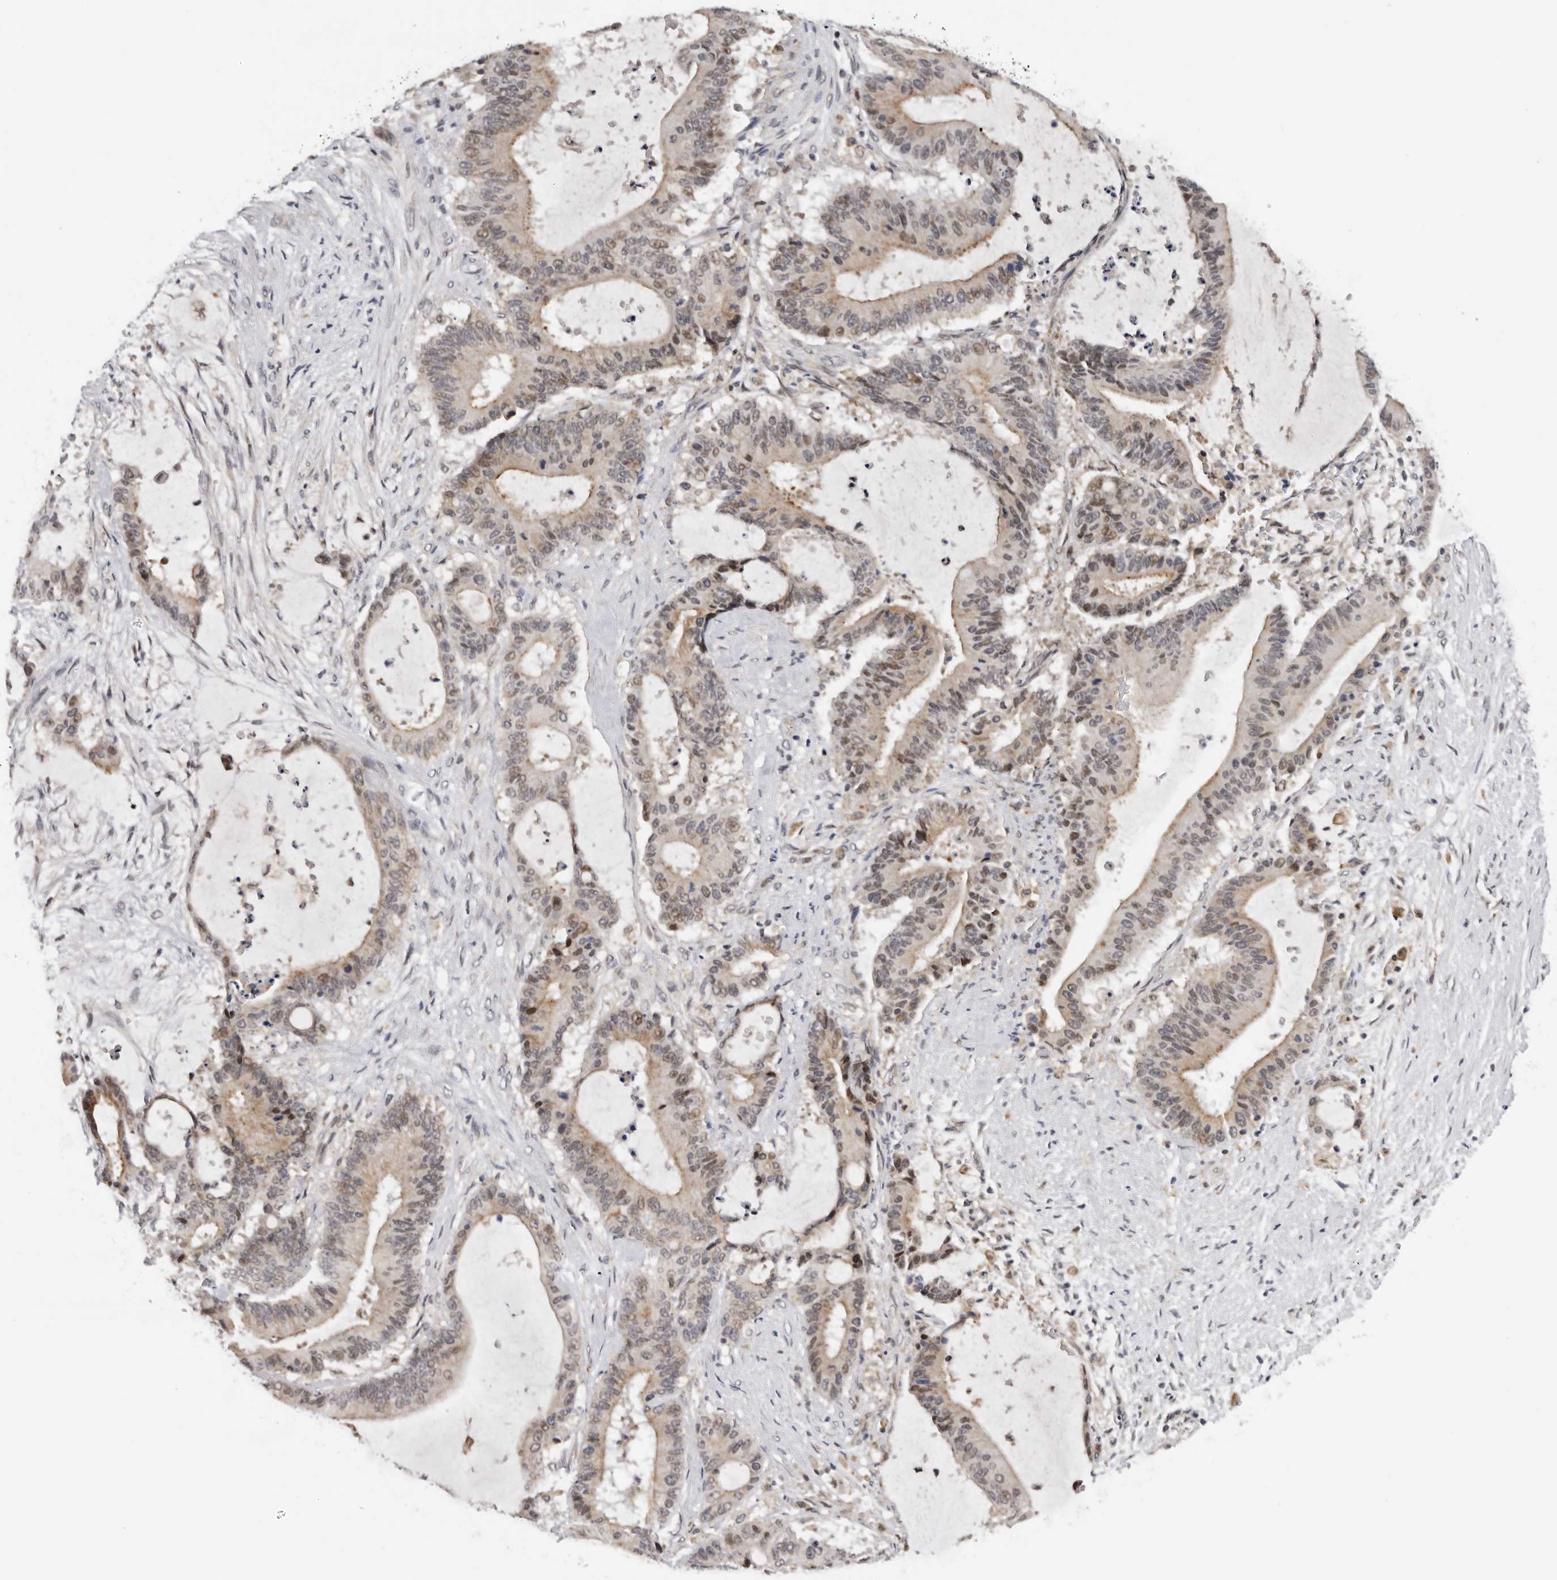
{"staining": {"intensity": "weak", "quantity": "<25%", "location": "cytoplasmic/membranous,nuclear"}, "tissue": "liver cancer", "cell_type": "Tumor cells", "image_type": "cancer", "snomed": [{"axis": "morphology", "description": "Normal tissue, NOS"}, {"axis": "morphology", "description": "Cholangiocarcinoma"}, {"axis": "topography", "description": "Liver"}, {"axis": "topography", "description": "Peripheral nerve tissue"}], "caption": "Immunohistochemistry (IHC) image of liver cancer stained for a protein (brown), which demonstrates no positivity in tumor cells.", "gene": "KIF2B", "patient": {"sex": "female", "age": 73}}